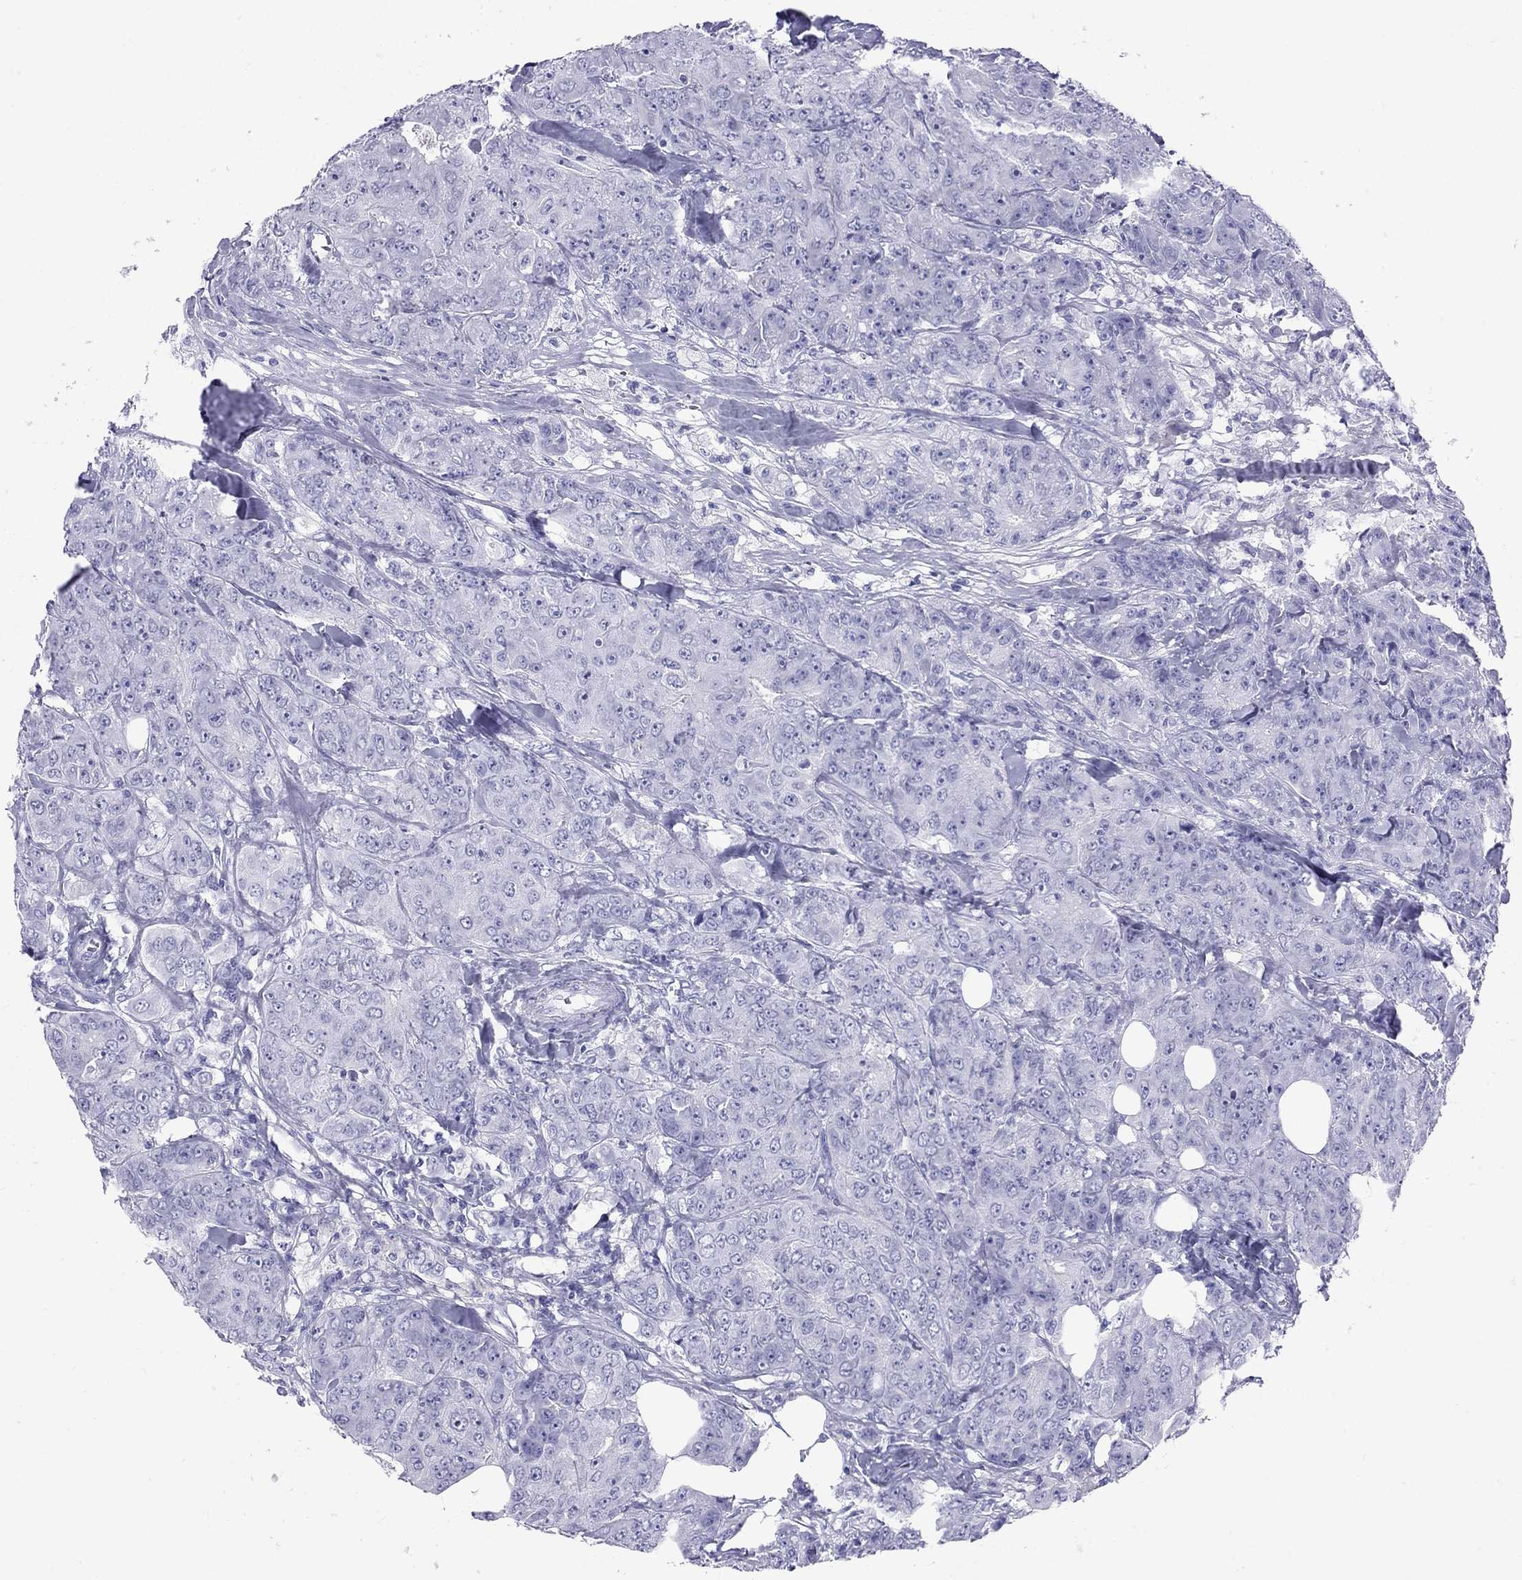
{"staining": {"intensity": "negative", "quantity": "none", "location": "none"}, "tissue": "breast cancer", "cell_type": "Tumor cells", "image_type": "cancer", "snomed": [{"axis": "morphology", "description": "Duct carcinoma"}, {"axis": "topography", "description": "Breast"}], "caption": "IHC of human breast invasive ductal carcinoma reveals no staining in tumor cells.", "gene": "GRIA2", "patient": {"sex": "female", "age": 43}}